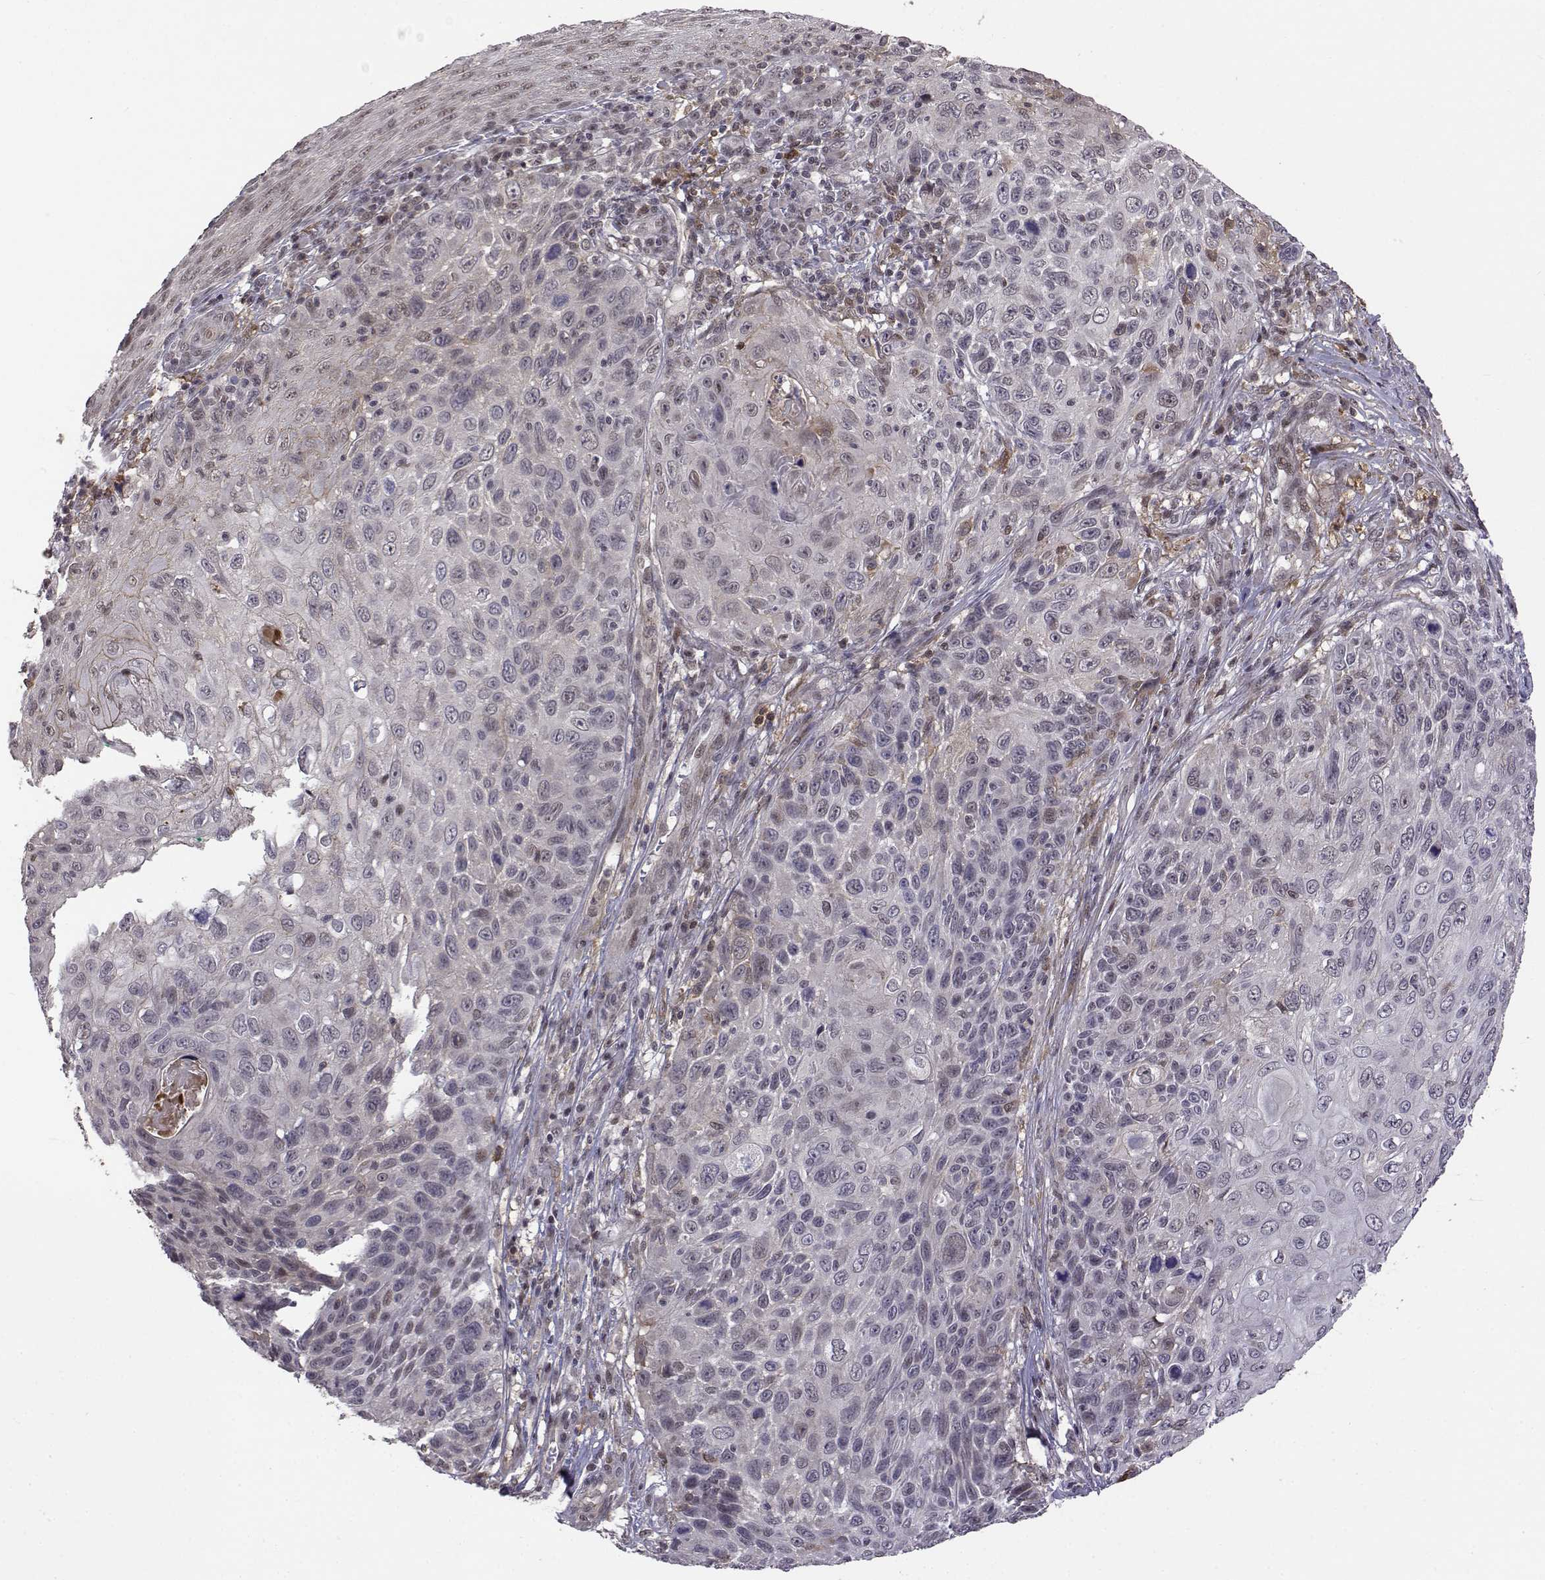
{"staining": {"intensity": "negative", "quantity": "none", "location": "none"}, "tissue": "skin cancer", "cell_type": "Tumor cells", "image_type": "cancer", "snomed": [{"axis": "morphology", "description": "Squamous cell carcinoma, NOS"}, {"axis": "topography", "description": "Skin"}], "caption": "Immunohistochemistry (IHC) micrograph of neoplastic tissue: human skin squamous cell carcinoma stained with DAB (3,3'-diaminobenzidine) displays no significant protein expression in tumor cells. The staining was performed using DAB (3,3'-diaminobenzidine) to visualize the protein expression in brown, while the nuclei were stained in blue with hematoxylin (Magnification: 20x).", "gene": "ITGA7", "patient": {"sex": "male", "age": 92}}